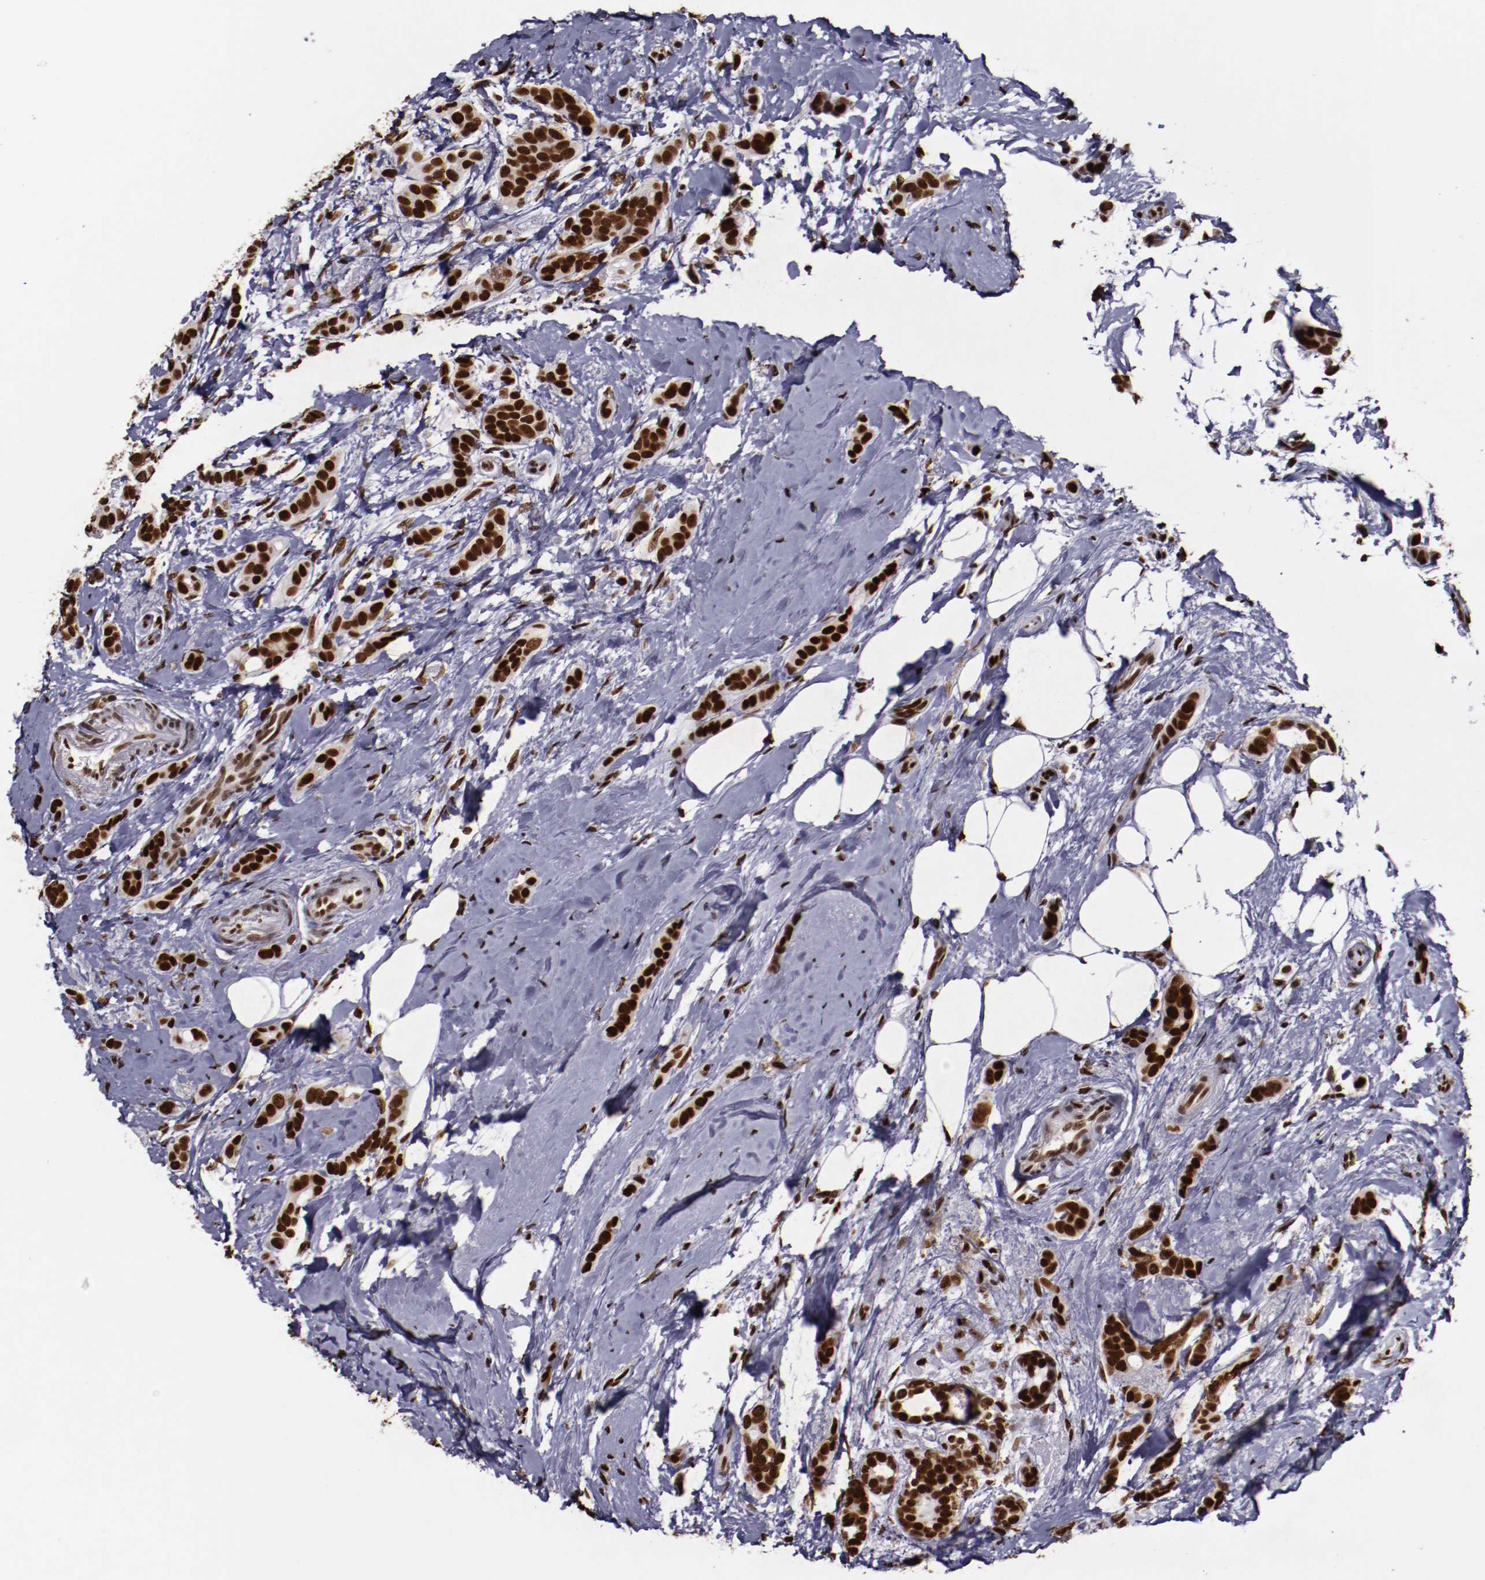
{"staining": {"intensity": "strong", "quantity": ">75%", "location": "nuclear"}, "tissue": "breast cancer", "cell_type": "Tumor cells", "image_type": "cancer", "snomed": [{"axis": "morphology", "description": "Duct carcinoma"}, {"axis": "topography", "description": "Breast"}], "caption": "DAB immunohistochemical staining of breast cancer (intraductal carcinoma) reveals strong nuclear protein staining in about >75% of tumor cells. (DAB = brown stain, brightfield microscopy at high magnification).", "gene": "APEX1", "patient": {"sex": "female", "age": 54}}